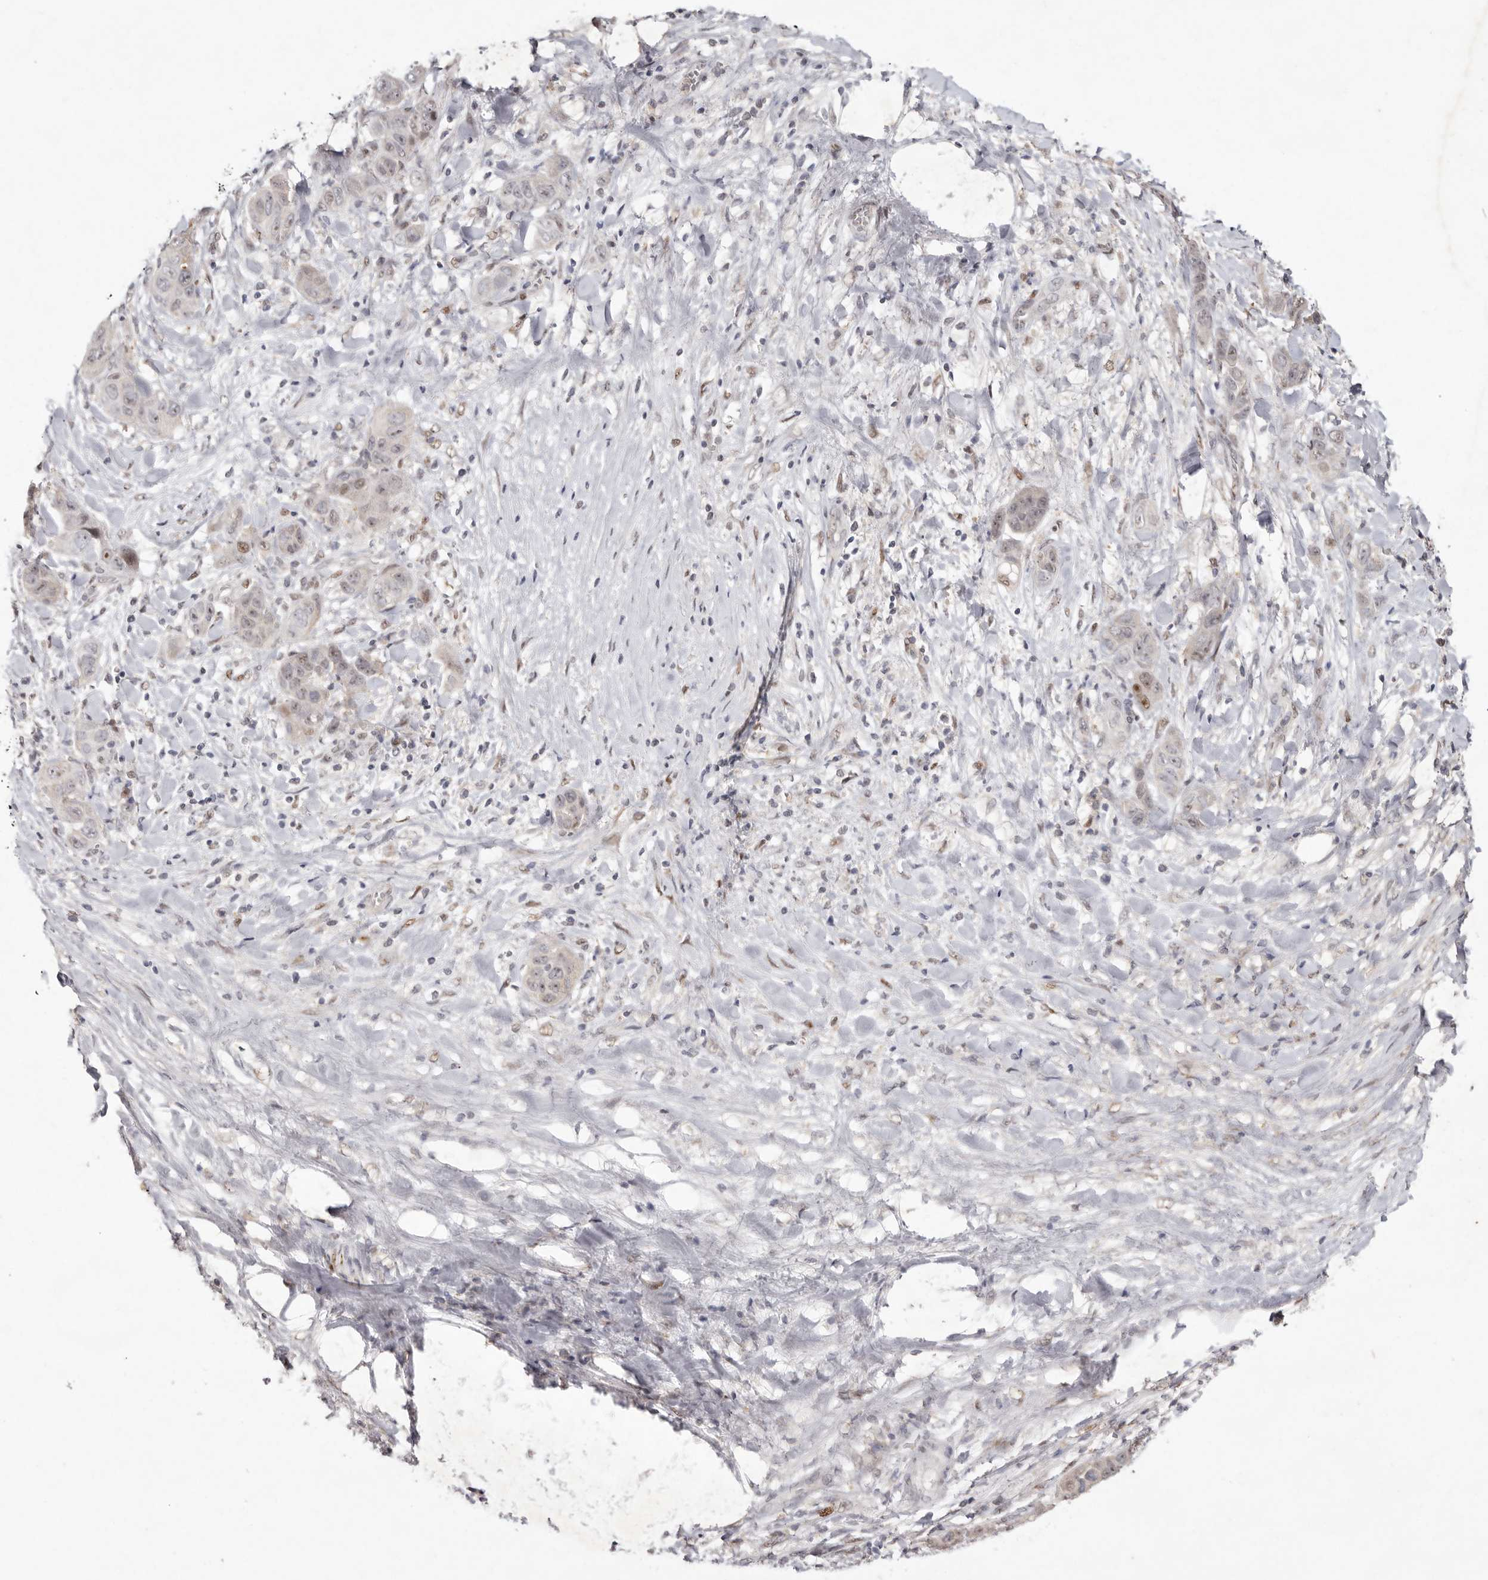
{"staining": {"intensity": "moderate", "quantity": "<25%", "location": "nuclear"}, "tissue": "liver cancer", "cell_type": "Tumor cells", "image_type": "cancer", "snomed": [{"axis": "morphology", "description": "Cholangiocarcinoma"}, {"axis": "topography", "description": "Liver"}], "caption": "This is an image of IHC staining of liver cancer, which shows moderate positivity in the nuclear of tumor cells.", "gene": "TADA1", "patient": {"sex": "female", "age": 52}}